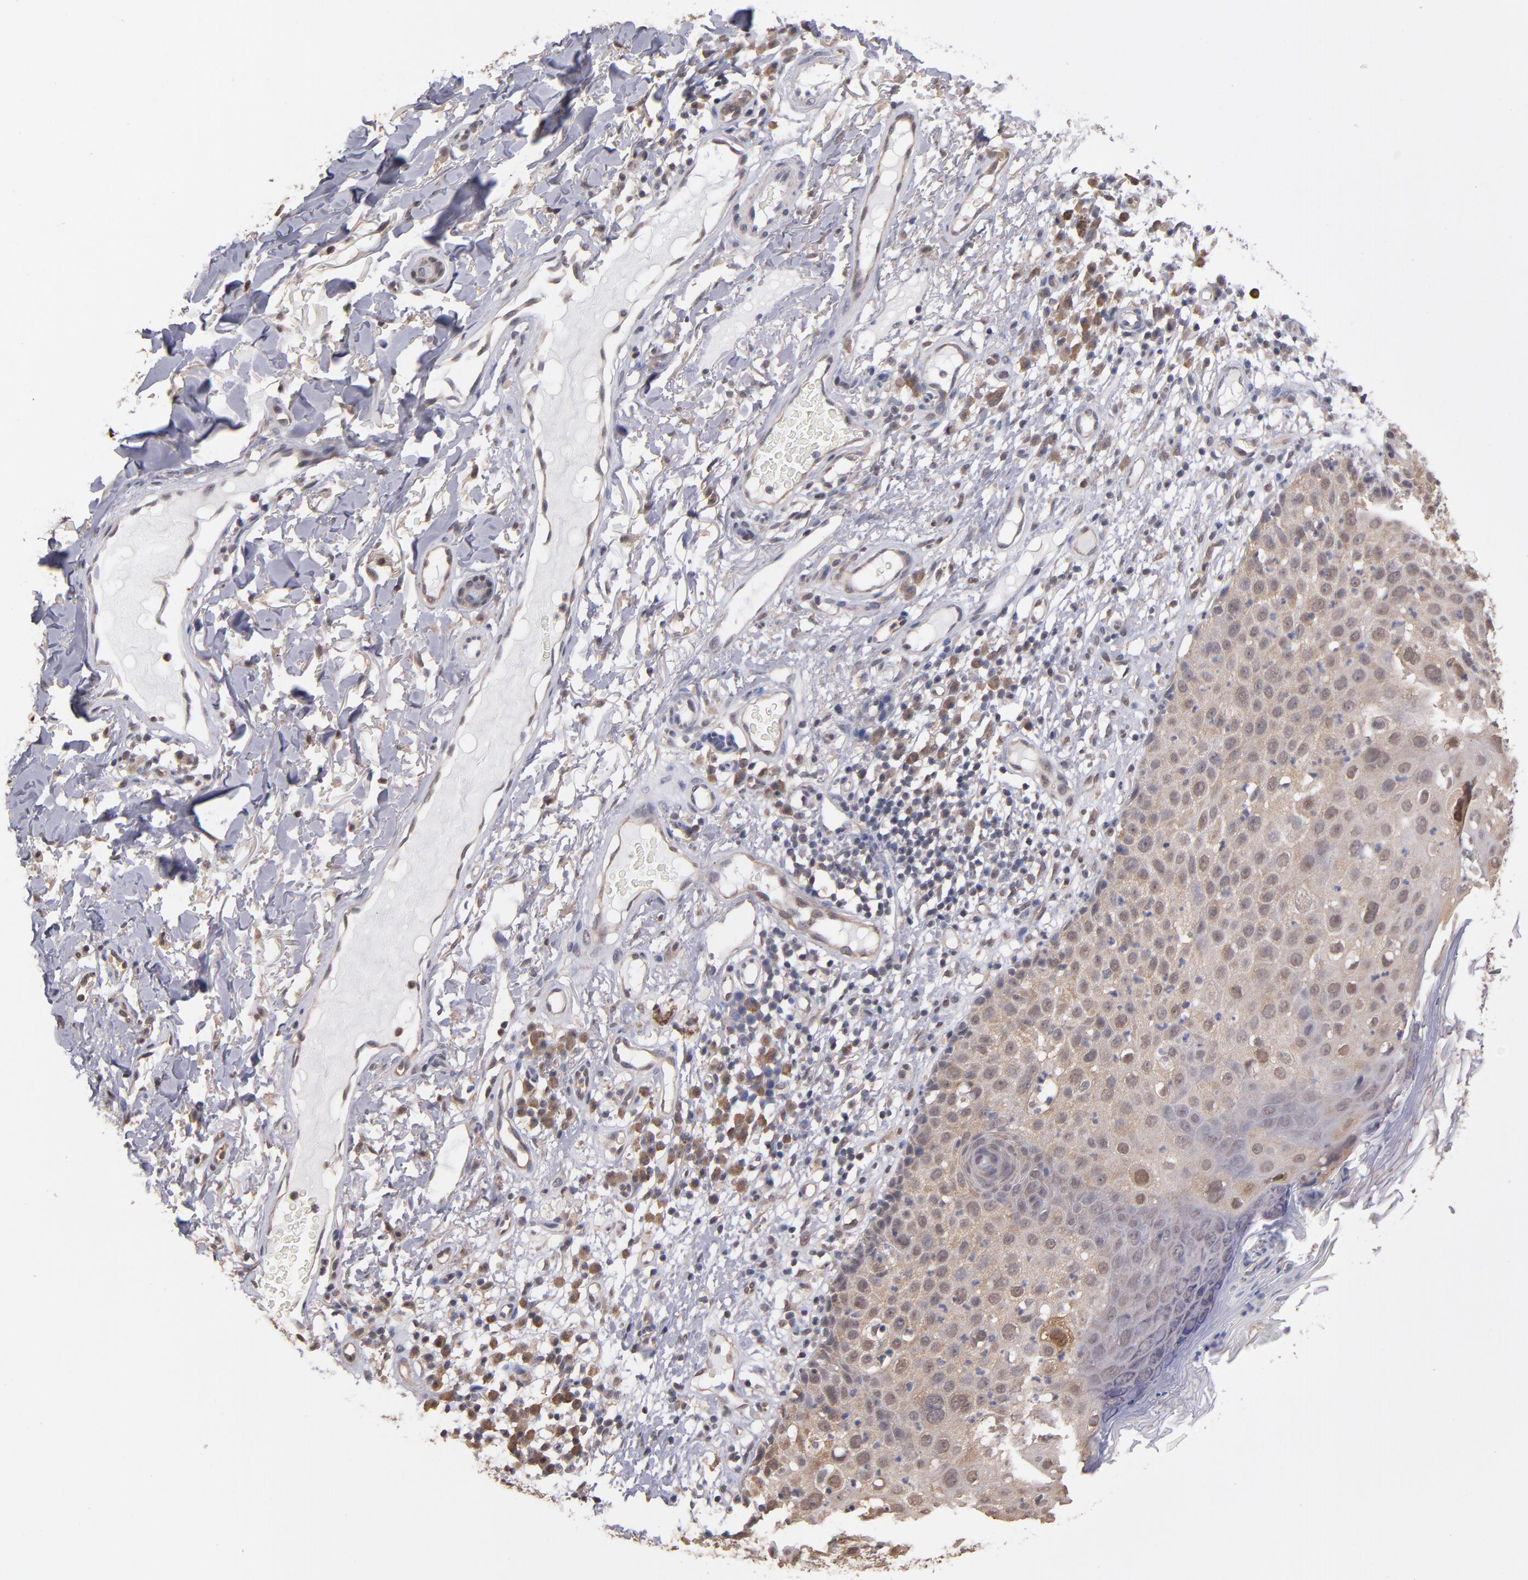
{"staining": {"intensity": "weak", "quantity": "25%-75%", "location": "cytoplasmic/membranous,nuclear"}, "tissue": "skin cancer", "cell_type": "Tumor cells", "image_type": "cancer", "snomed": [{"axis": "morphology", "description": "Squamous cell carcinoma, NOS"}, {"axis": "topography", "description": "Skin"}], "caption": "The histopathology image demonstrates immunohistochemical staining of skin cancer. There is weak cytoplasmic/membranous and nuclear positivity is appreciated in about 25%-75% of tumor cells.", "gene": "PSMD10", "patient": {"sex": "male", "age": 87}}